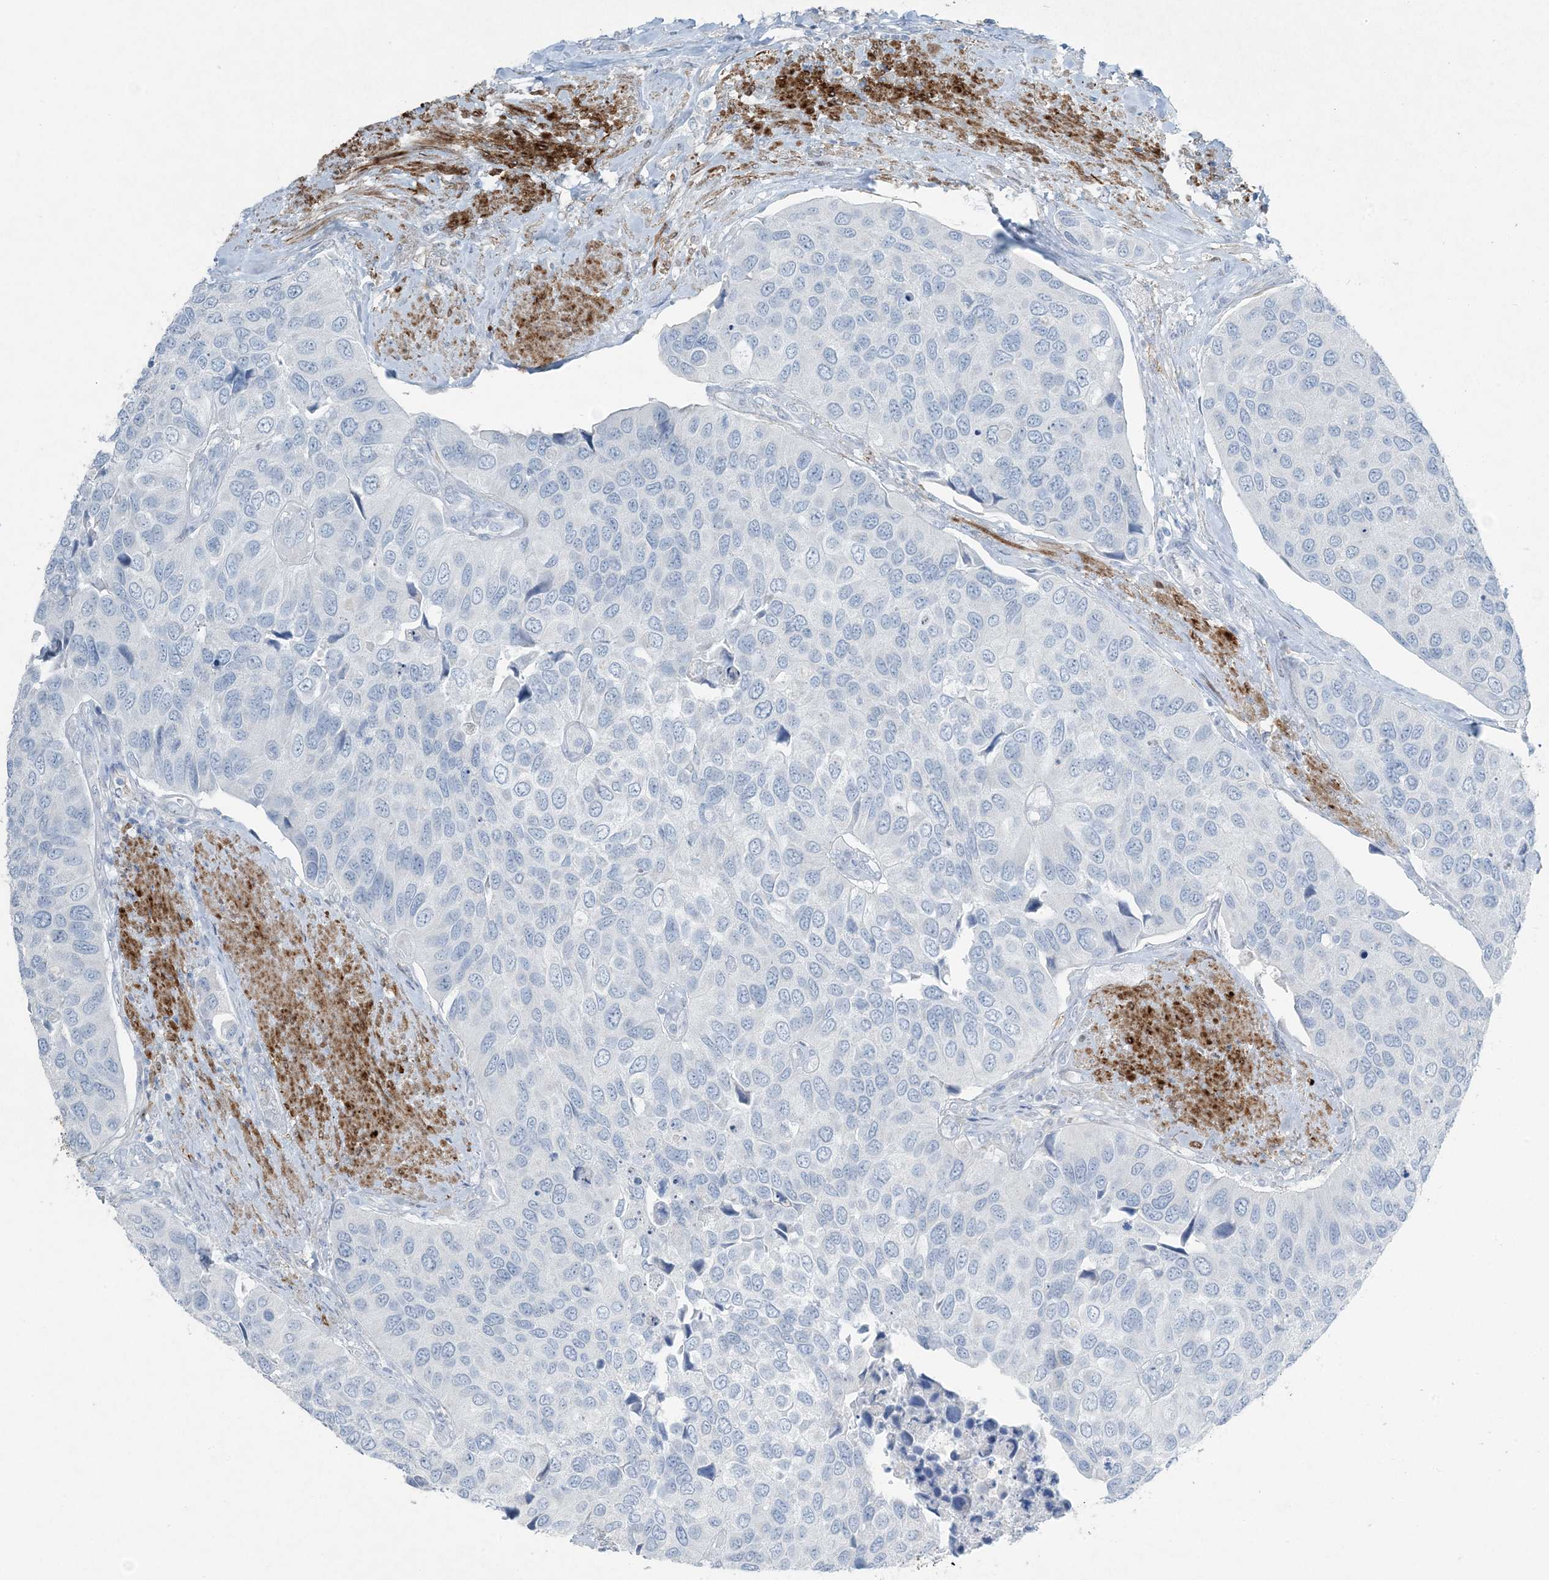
{"staining": {"intensity": "negative", "quantity": "none", "location": "none"}, "tissue": "urothelial cancer", "cell_type": "Tumor cells", "image_type": "cancer", "snomed": [{"axis": "morphology", "description": "Urothelial carcinoma, High grade"}, {"axis": "topography", "description": "Urinary bladder"}], "caption": "High magnification brightfield microscopy of high-grade urothelial carcinoma stained with DAB (3,3'-diaminobenzidine) (brown) and counterstained with hematoxylin (blue): tumor cells show no significant staining.", "gene": "PGM5", "patient": {"sex": "male", "age": 74}}